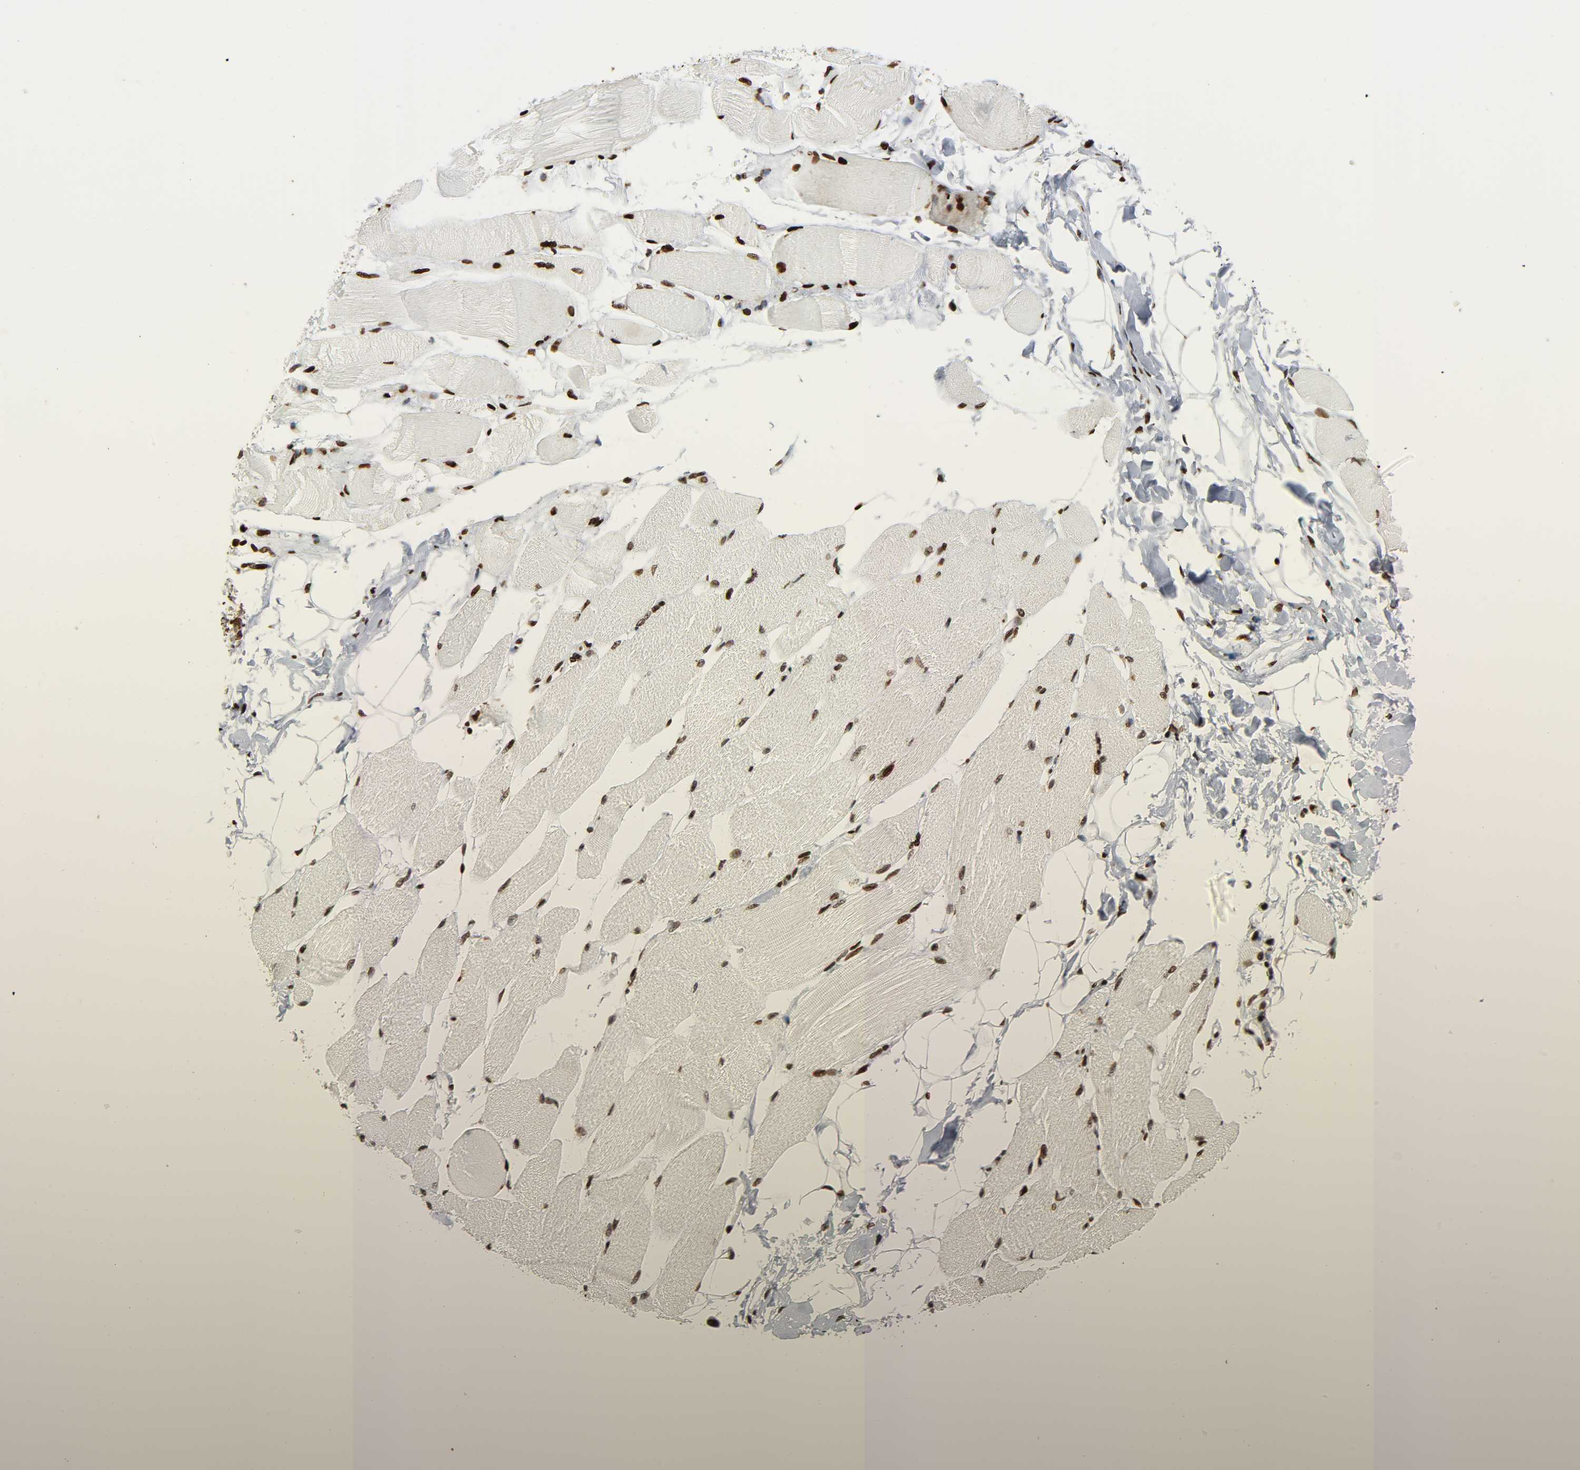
{"staining": {"intensity": "moderate", "quantity": ">75%", "location": "nuclear"}, "tissue": "skeletal muscle", "cell_type": "Myocytes", "image_type": "normal", "snomed": [{"axis": "morphology", "description": "Normal tissue, NOS"}, {"axis": "topography", "description": "Skeletal muscle"}, {"axis": "topography", "description": "Peripheral nerve tissue"}], "caption": "Approximately >75% of myocytes in normal skeletal muscle demonstrate moderate nuclear protein expression as visualized by brown immunohistochemical staining.", "gene": "RXRA", "patient": {"sex": "female", "age": 84}}